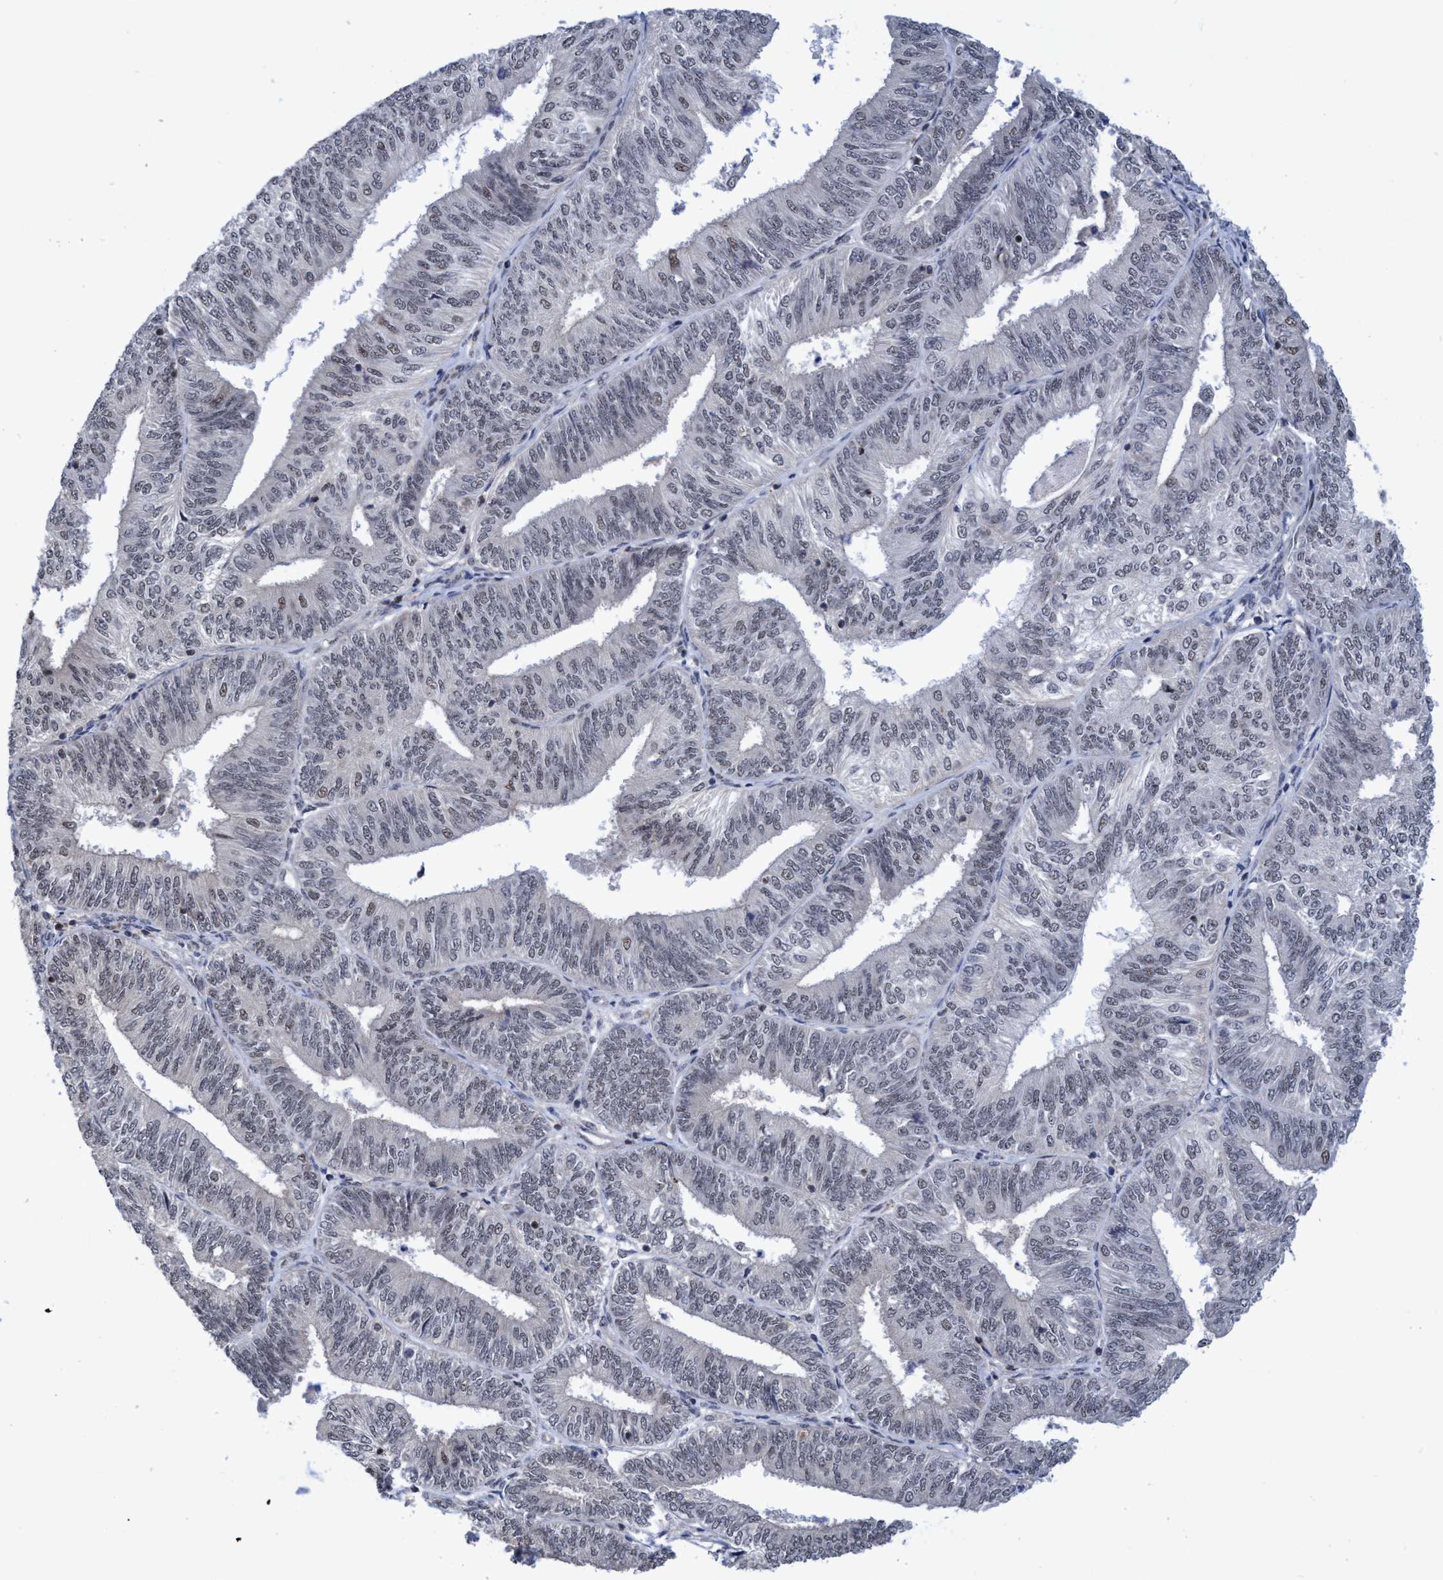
{"staining": {"intensity": "weak", "quantity": "<25%", "location": "nuclear"}, "tissue": "endometrial cancer", "cell_type": "Tumor cells", "image_type": "cancer", "snomed": [{"axis": "morphology", "description": "Adenocarcinoma, NOS"}, {"axis": "topography", "description": "Endometrium"}], "caption": "Adenocarcinoma (endometrial) was stained to show a protein in brown. There is no significant staining in tumor cells.", "gene": "C9orf78", "patient": {"sex": "female", "age": 58}}